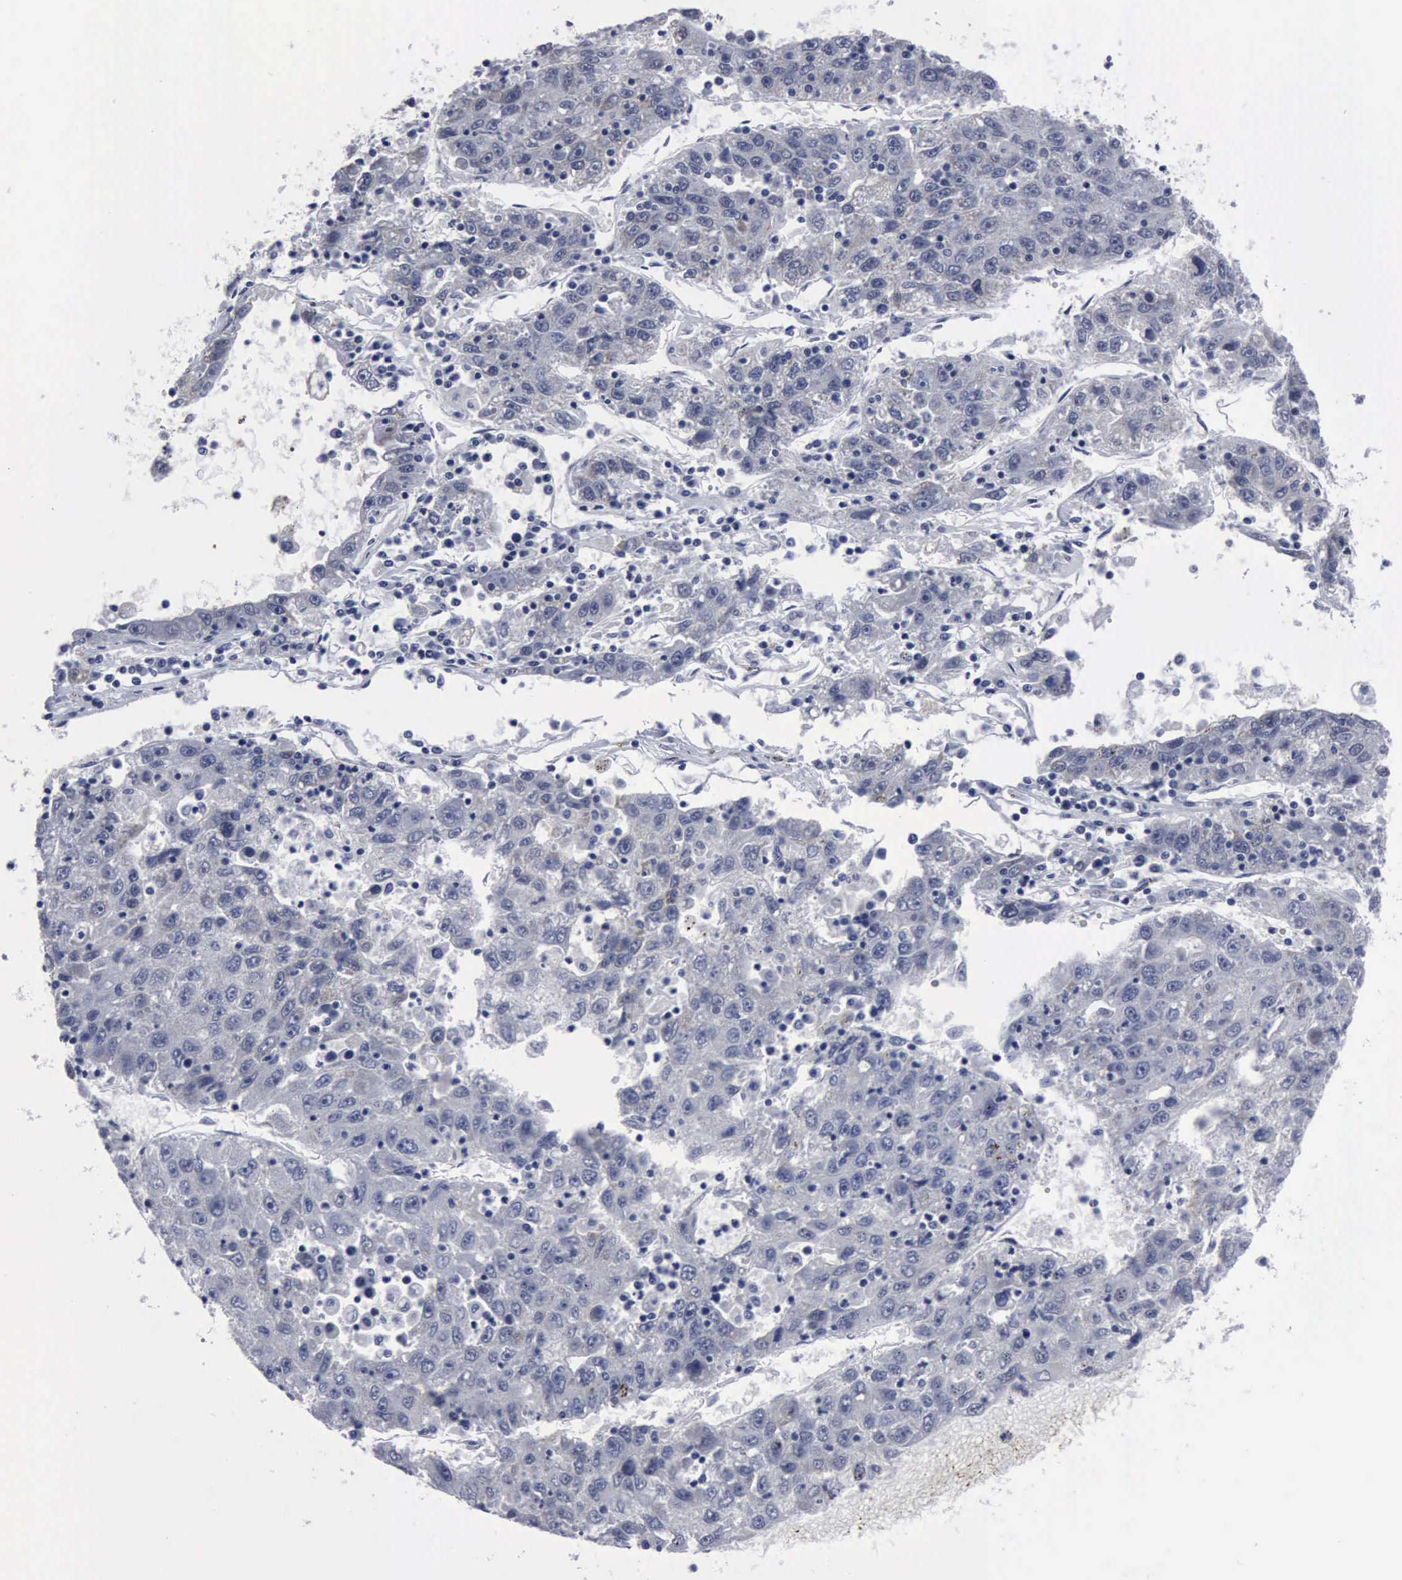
{"staining": {"intensity": "negative", "quantity": "none", "location": "none"}, "tissue": "liver cancer", "cell_type": "Tumor cells", "image_type": "cancer", "snomed": [{"axis": "morphology", "description": "Carcinoma, Hepatocellular, NOS"}, {"axis": "topography", "description": "Liver"}], "caption": "Immunohistochemical staining of liver cancer shows no significant expression in tumor cells. (Brightfield microscopy of DAB (3,3'-diaminobenzidine) immunohistochemistry at high magnification).", "gene": "BRD1", "patient": {"sex": "male", "age": 49}}